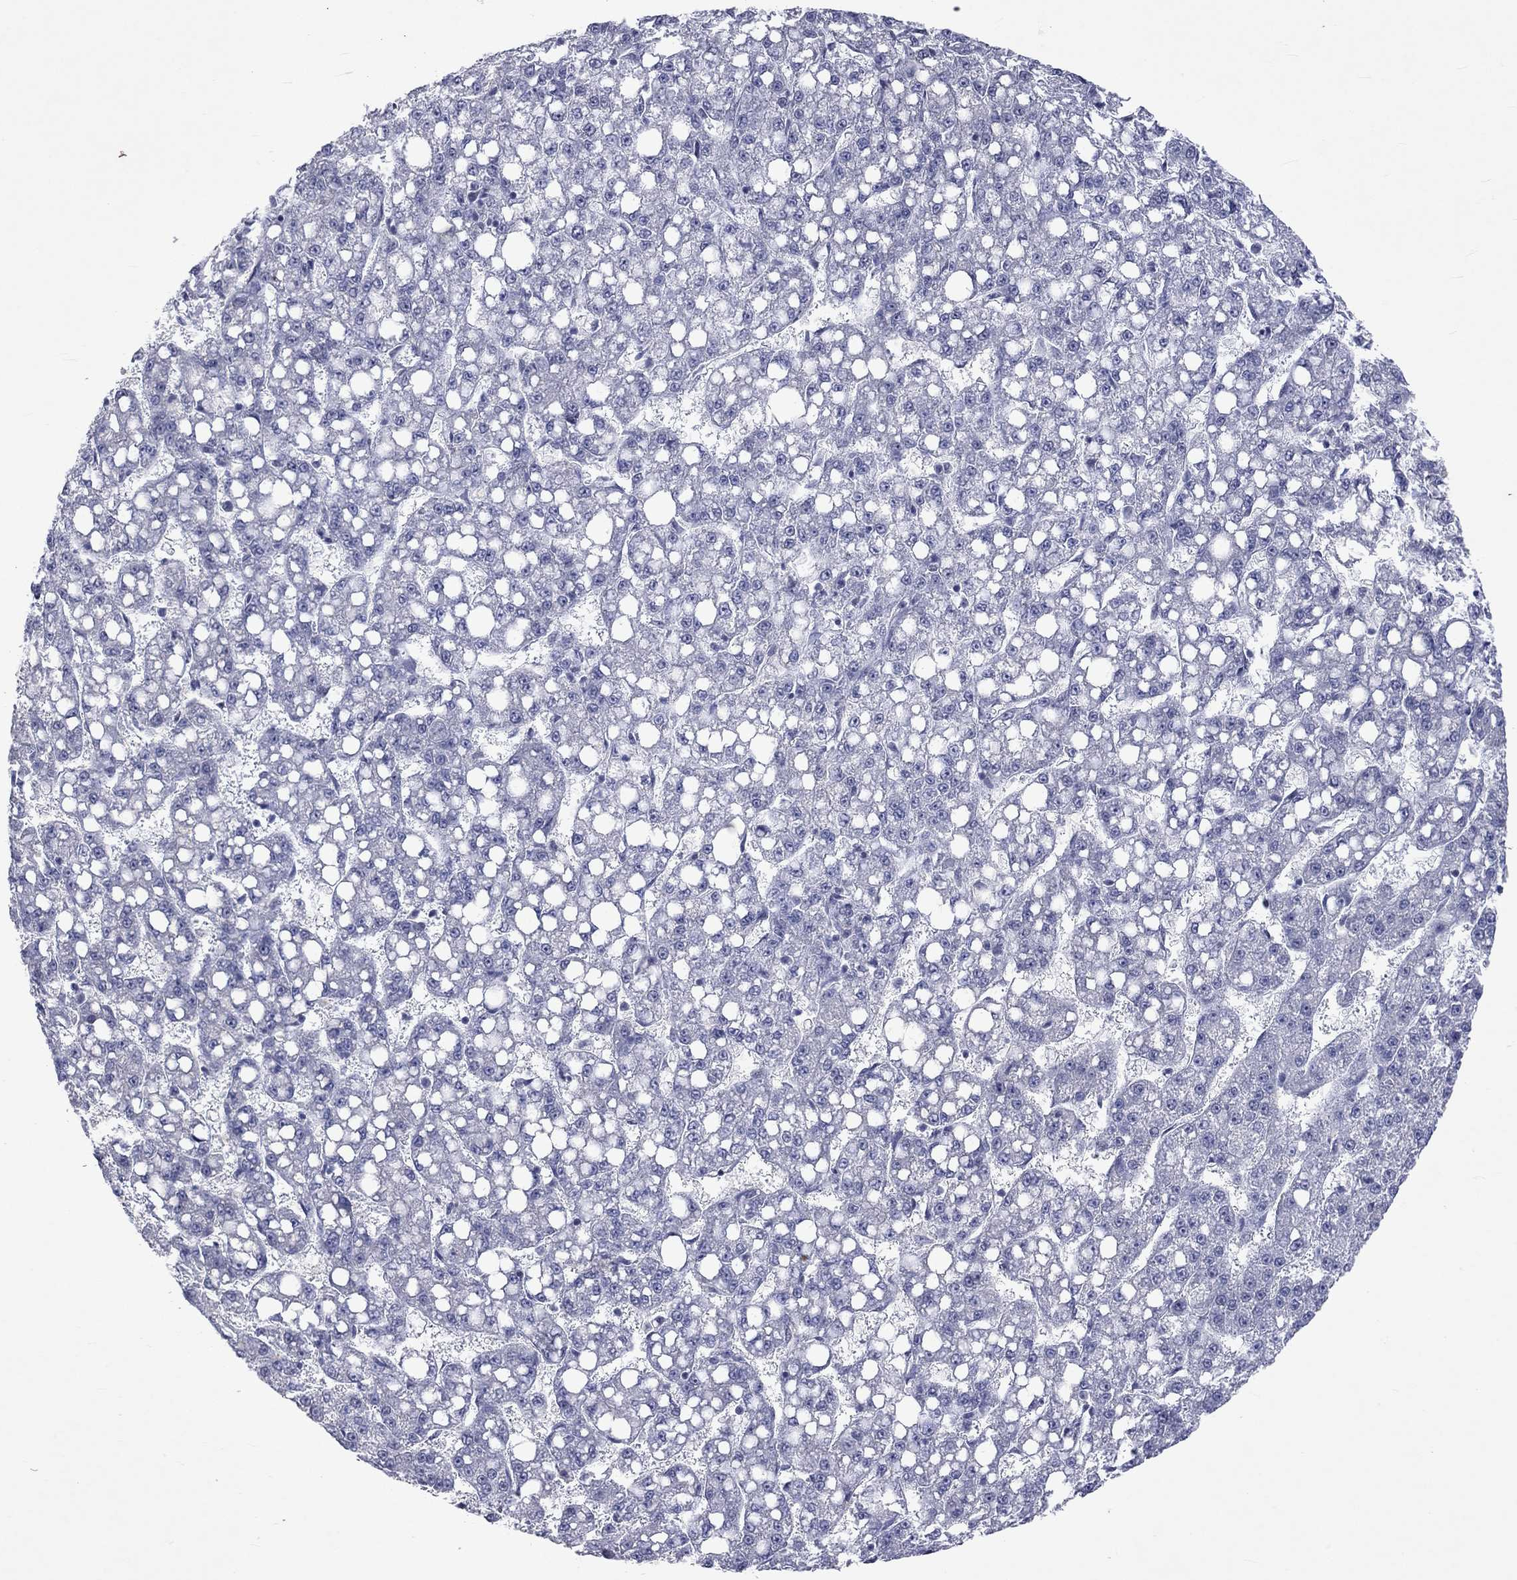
{"staining": {"intensity": "negative", "quantity": "none", "location": "none"}, "tissue": "liver cancer", "cell_type": "Tumor cells", "image_type": "cancer", "snomed": [{"axis": "morphology", "description": "Carcinoma, Hepatocellular, NOS"}, {"axis": "topography", "description": "Liver"}], "caption": "IHC image of neoplastic tissue: human liver hepatocellular carcinoma stained with DAB shows no significant protein staining in tumor cells.", "gene": "TMEM143", "patient": {"sex": "female", "age": 65}}